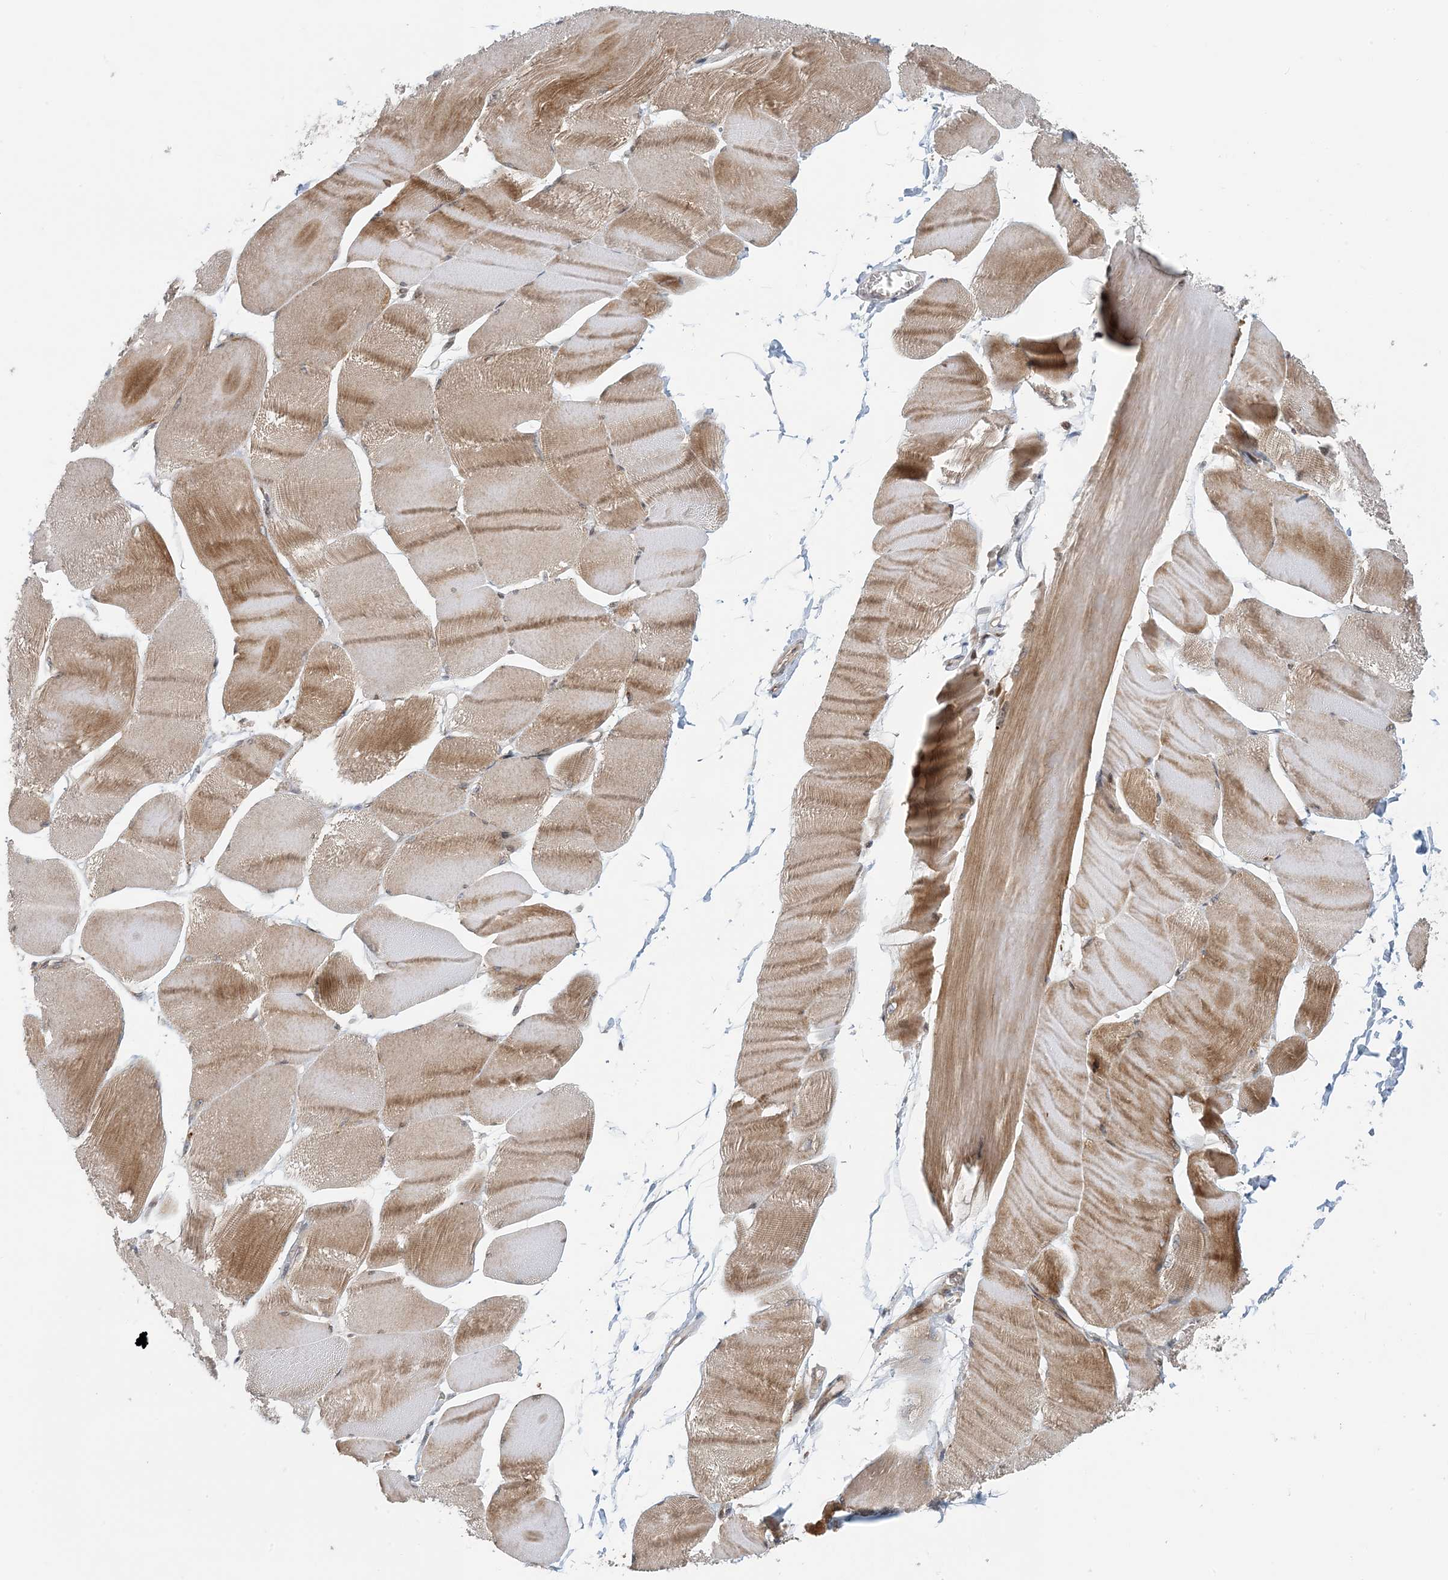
{"staining": {"intensity": "moderate", "quantity": ">75%", "location": "cytoplasmic/membranous"}, "tissue": "skeletal muscle", "cell_type": "Myocytes", "image_type": "normal", "snomed": [{"axis": "morphology", "description": "Normal tissue, NOS"}, {"axis": "morphology", "description": "Basal cell carcinoma"}, {"axis": "topography", "description": "Skeletal muscle"}], "caption": "DAB (3,3'-diaminobenzidine) immunohistochemical staining of unremarkable human skeletal muscle demonstrates moderate cytoplasmic/membranous protein staining in about >75% of myocytes.", "gene": "ATP13A2", "patient": {"sex": "female", "age": 64}}